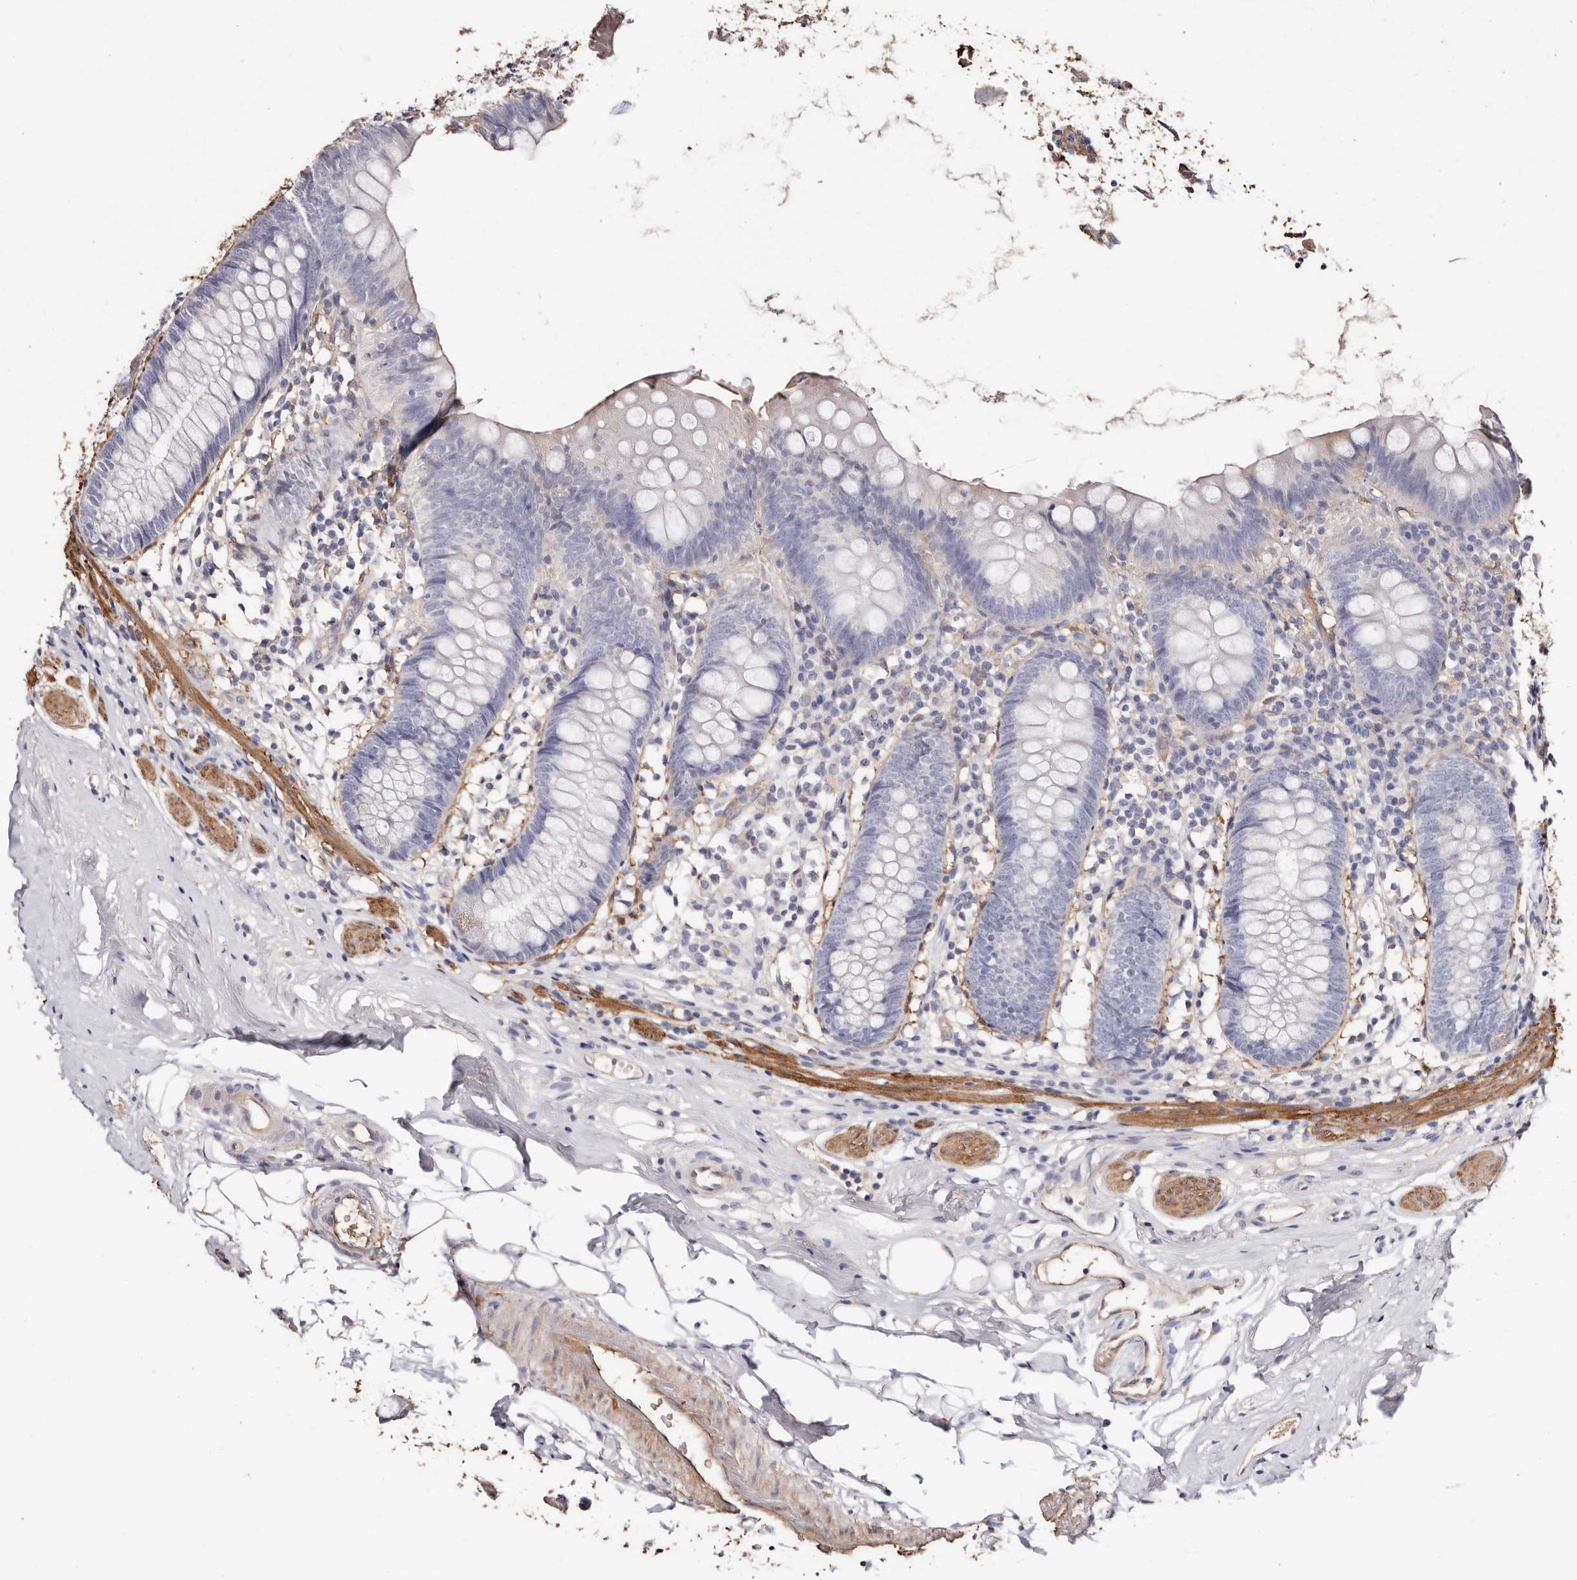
{"staining": {"intensity": "negative", "quantity": "none", "location": "none"}, "tissue": "appendix", "cell_type": "Glandular cells", "image_type": "normal", "snomed": [{"axis": "morphology", "description": "Normal tissue, NOS"}, {"axis": "topography", "description": "Appendix"}], "caption": "DAB (3,3'-diaminobenzidine) immunohistochemical staining of normal human appendix displays no significant staining in glandular cells. The staining was performed using DAB to visualize the protein expression in brown, while the nuclei were stained in blue with hematoxylin (Magnification: 20x).", "gene": "TGM2", "patient": {"sex": "female", "age": 62}}